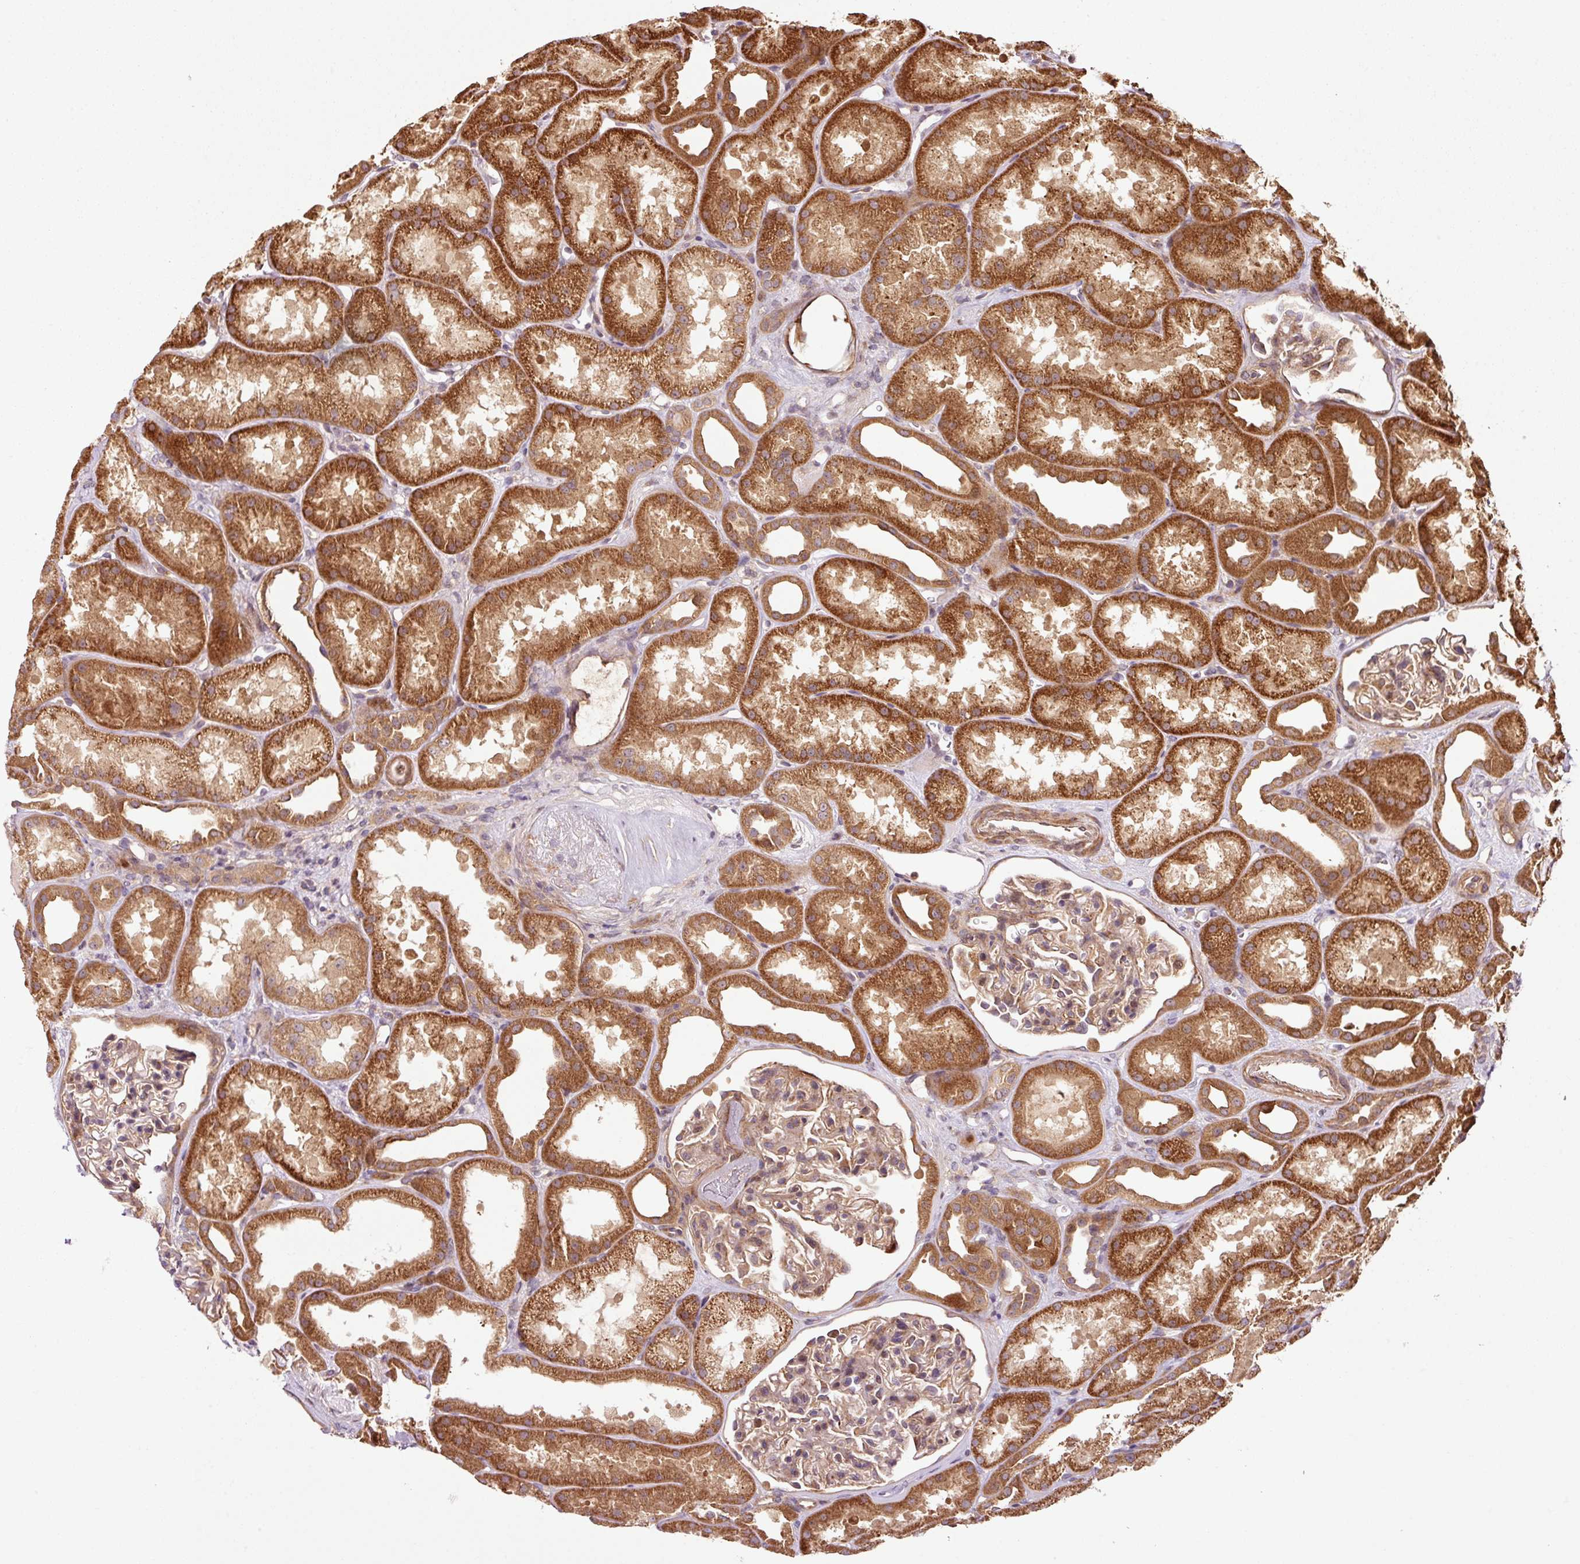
{"staining": {"intensity": "weak", "quantity": ">75%", "location": "cytoplasmic/membranous"}, "tissue": "kidney", "cell_type": "Cells in glomeruli", "image_type": "normal", "snomed": [{"axis": "morphology", "description": "Normal tissue, NOS"}, {"axis": "topography", "description": "Kidney"}], "caption": "The image demonstrates immunohistochemical staining of normal kidney. There is weak cytoplasmic/membranous staining is identified in approximately >75% of cells in glomeruli.", "gene": "OXER1", "patient": {"sex": "male", "age": 61}}